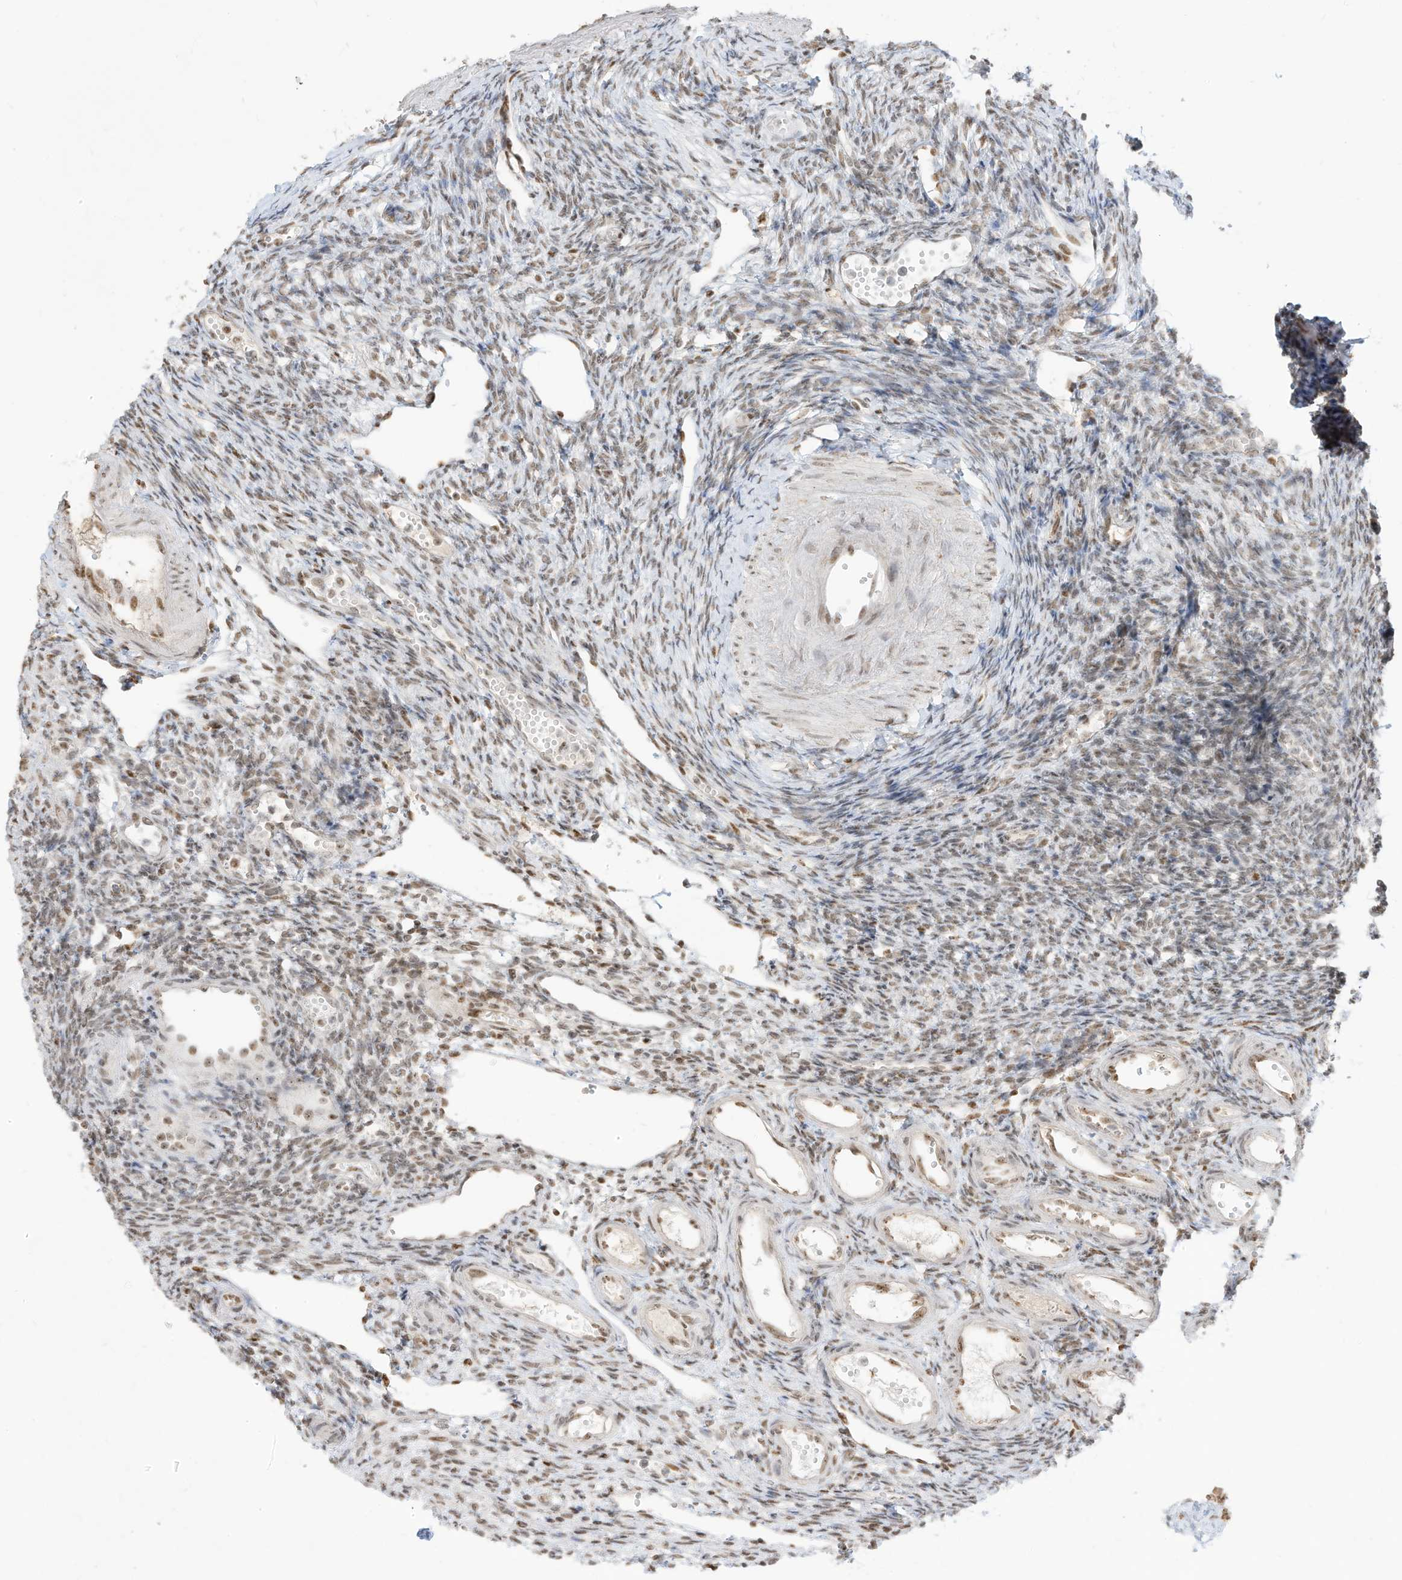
{"staining": {"intensity": "weak", "quantity": ">75%", "location": "nuclear"}, "tissue": "ovary", "cell_type": "Follicle cells", "image_type": "normal", "snomed": [{"axis": "morphology", "description": "Normal tissue, NOS"}, {"axis": "morphology", "description": "Cyst, NOS"}, {"axis": "topography", "description": "Ovary"}], "caption": "Immunohistochemical staining of benign ovary shows >75% levels of weak nuclear protein positivity in about >75% of follicle cells. The staining was performed using DAB (3,3'-diaminobenzidine) to visualize the protein expression in brown, while the nuclei were stained in blue with hematoxylin (Magnification: 20x).", "gene": "NHSL1", "patient": {"sex": "female", "age": 33}}